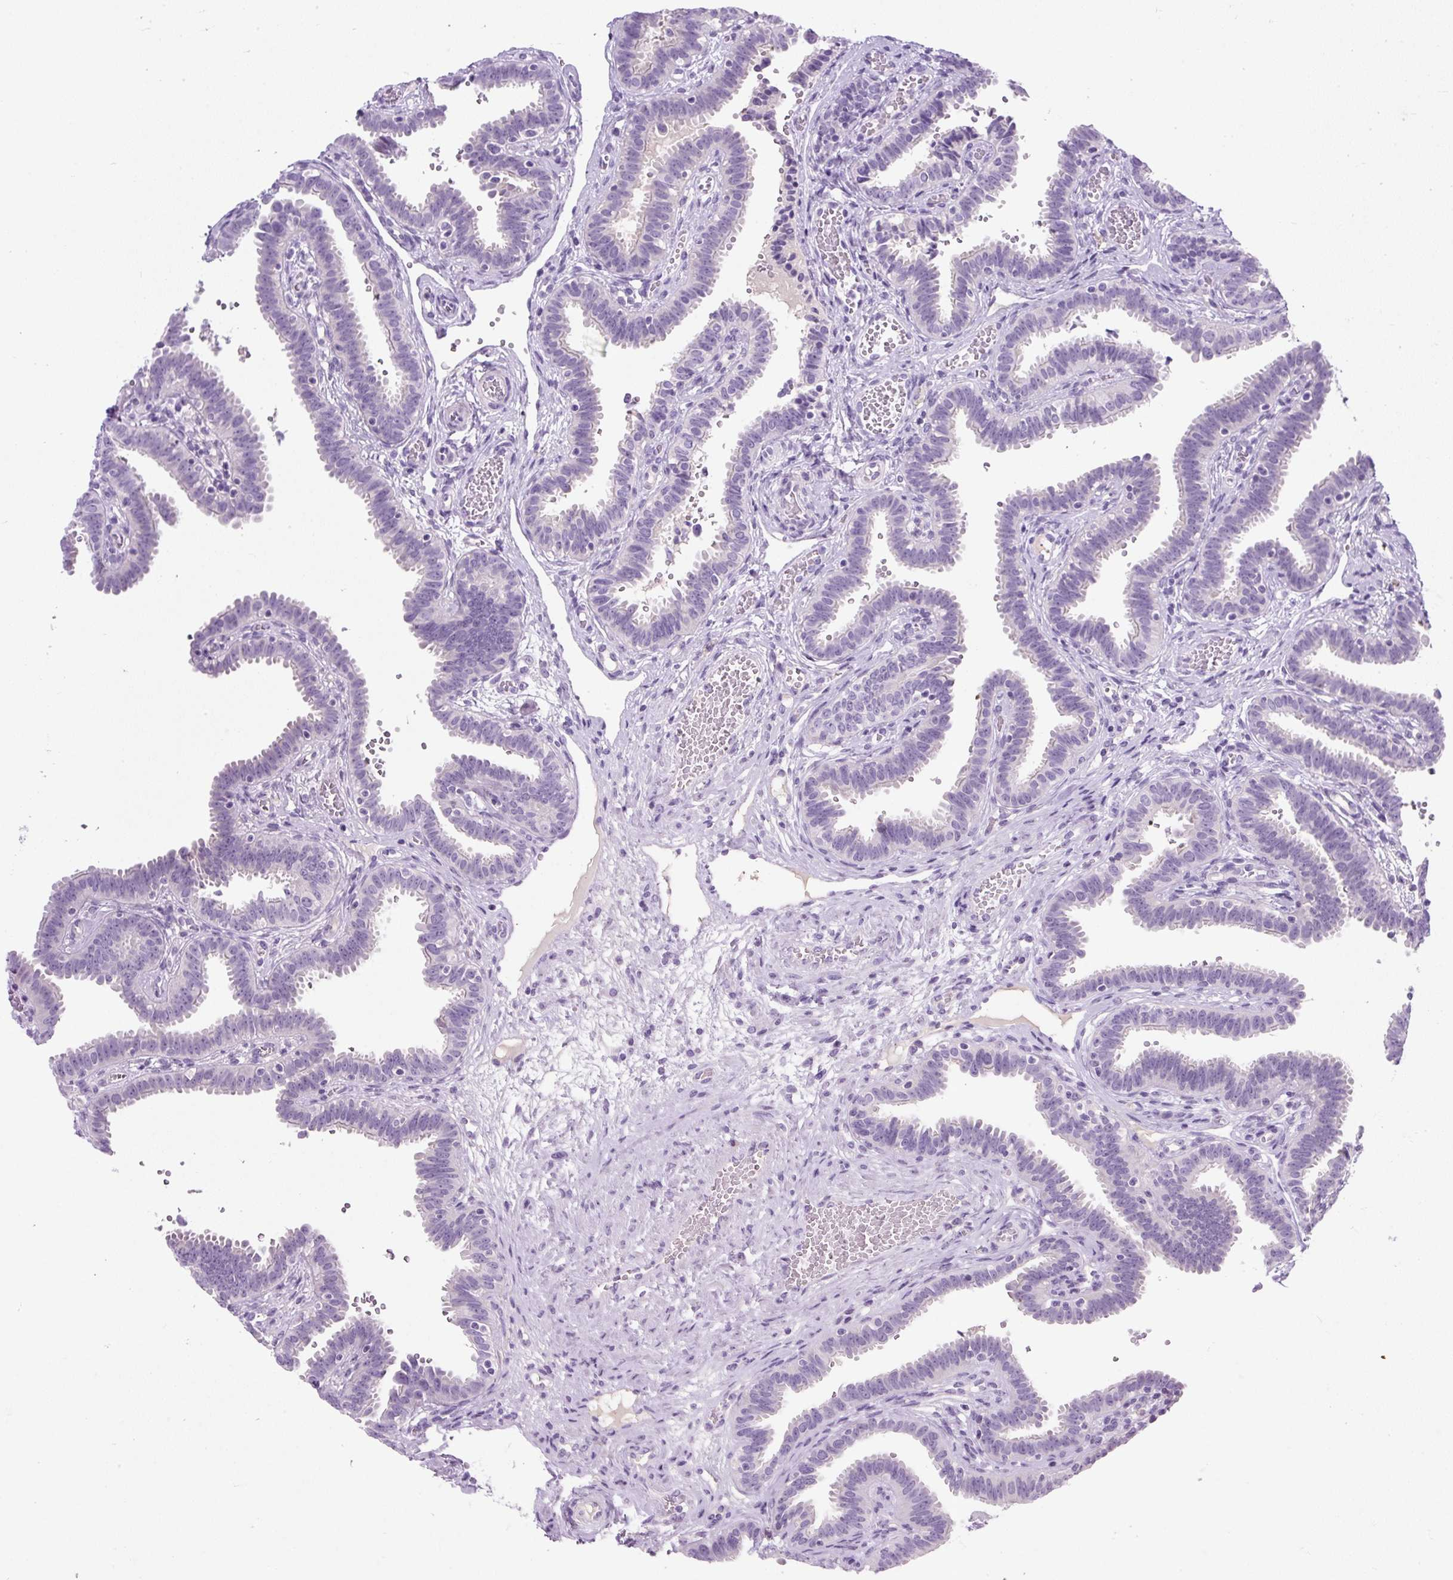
{"staining": {"intensity": "negative", "quantity": "none", "location": "none"}, "tissue": "fallopian tube", "cell_type": "Glandular cells", "image_type": "normal", "snomed": [{"axis": "morphology", "description": "Normal tissue, NOS"}, {"axis": "topography", "description": "Fallopian tube"}], "caption": "Immunohistochemistry (IHC) photomicrograph of benign fallopian tube: human fallopian tube stained with DAB shows no significant protein positivity in glandular cells.", "gene": "COL9A2", "patient": {"sex": "female", "age": 37}}